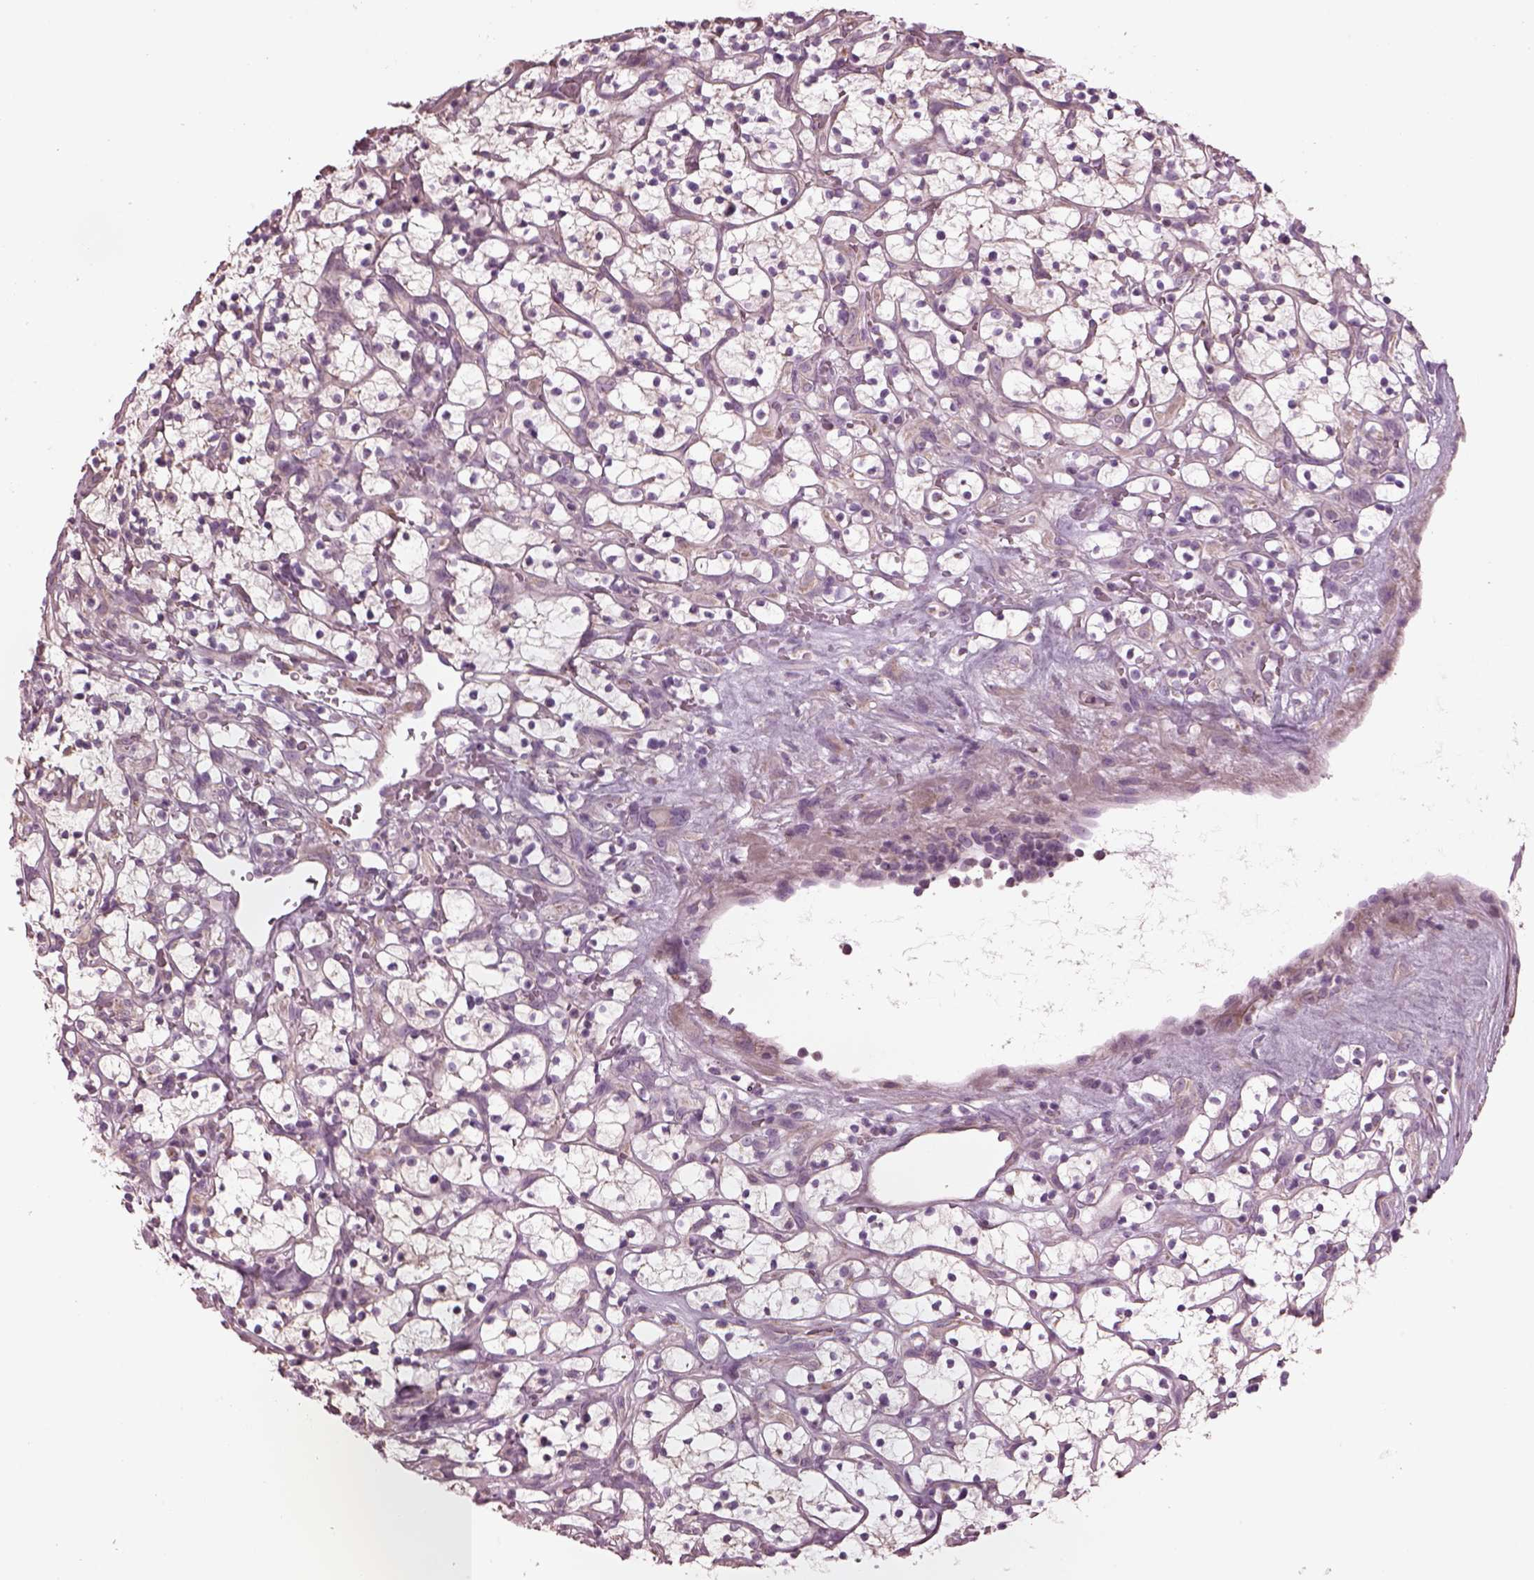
{"staining": {"intensity": "negative", "quantity": "none", "location": "none"}, "tissue": "renal cancer", "cell_type": "Tumor cells", "image_type": "cancer", "snomed": [{"axis": "morphology", "description": "Adenocarcinoma, NOS"}, {"axis": "topography", "description": "Kidney"}], "caption": "Image shows no protein staining in tumor cells of renal cancer (adenocarcinoma) tissue. (DAB immunohistochemistry (IHC) with hematoxylin counter stain).", "gene": "SPATA7", "patient": {"sex": "female", "age": 64}}